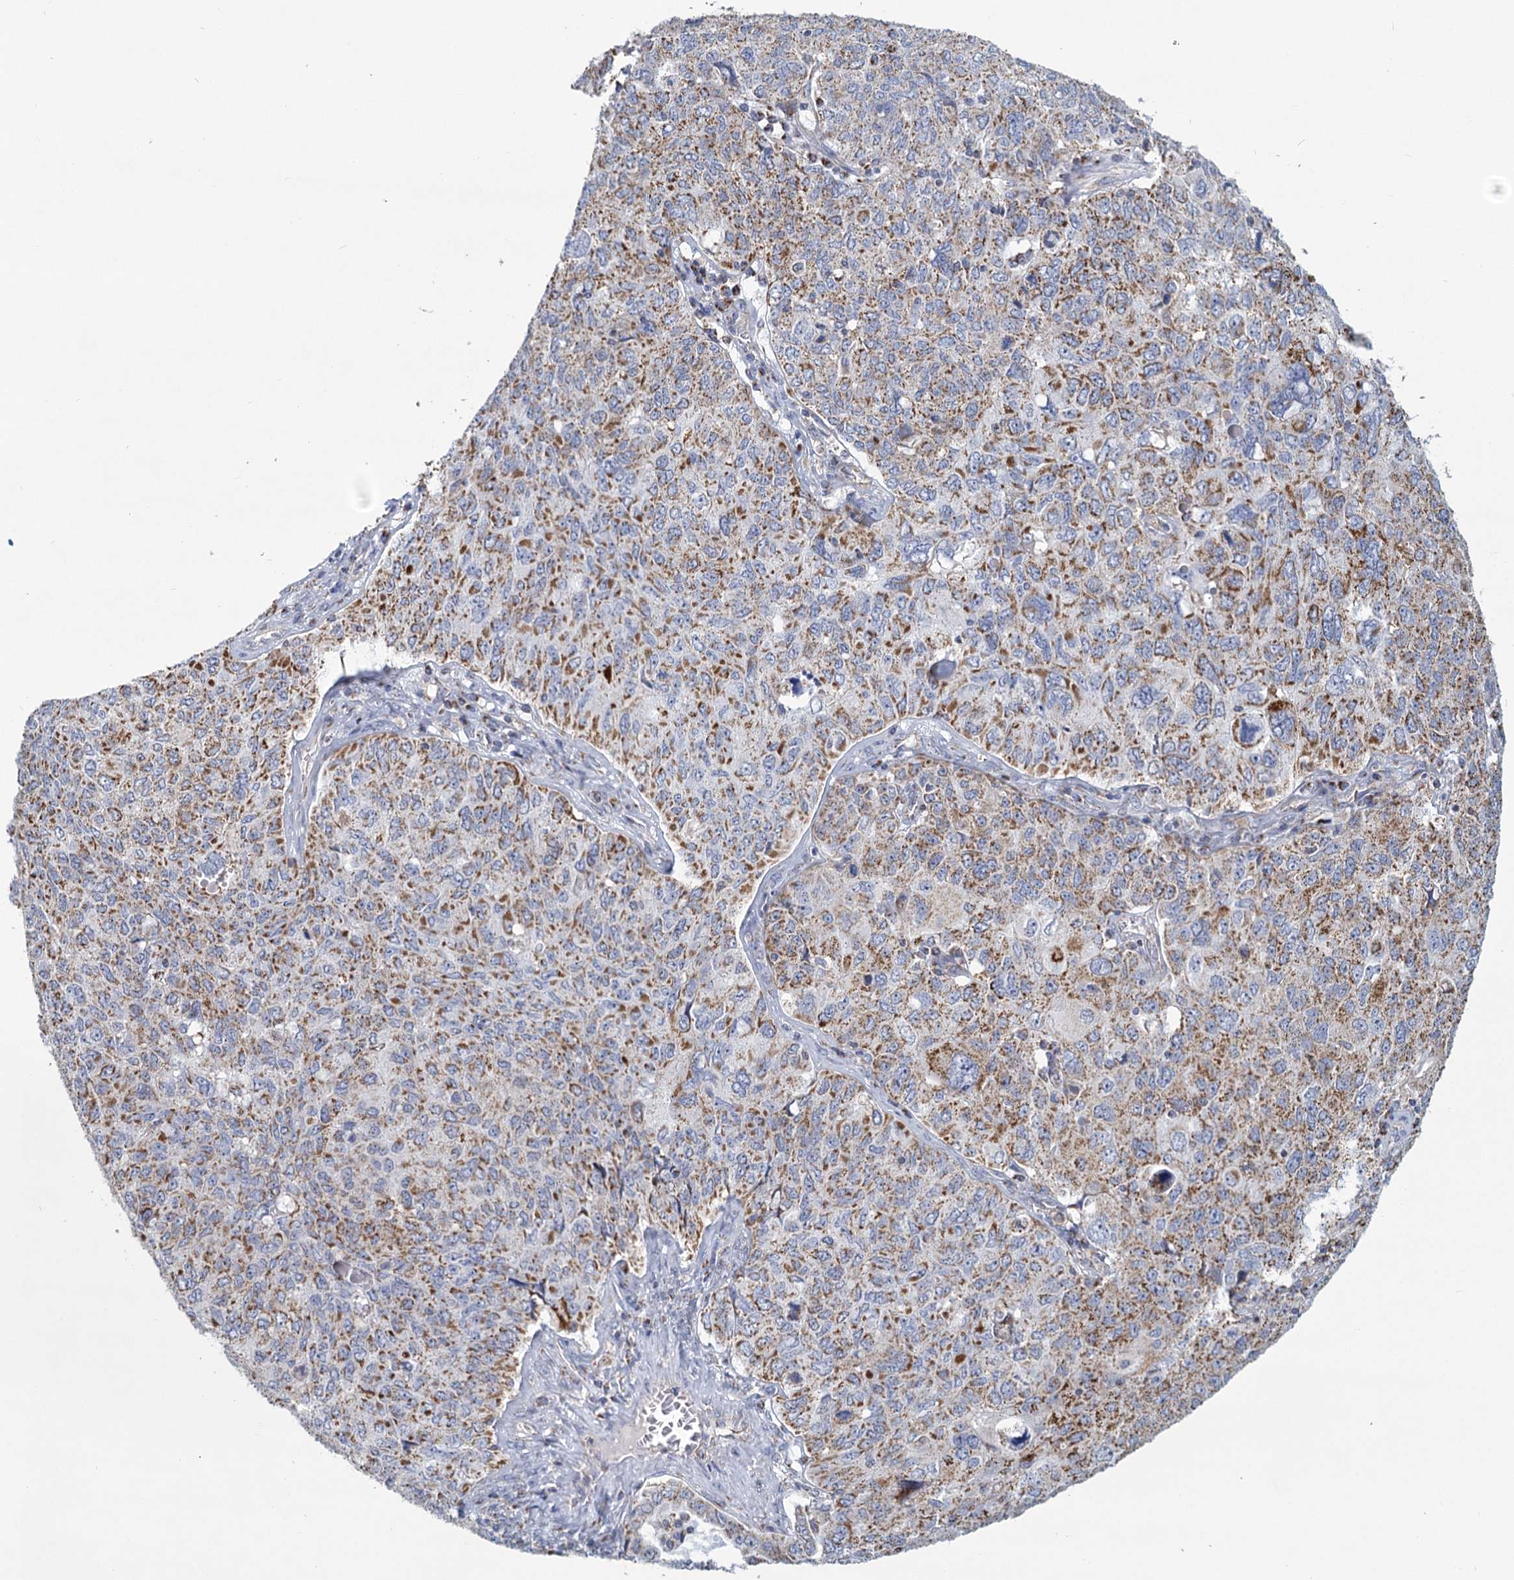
{"staining": {"intensity": "moderate", "quantity": ">75%", "location": "cytoplasmic/membranous"}, "tissue": "ovarian cancer", "cell_type": "Tumor cells", "image_type": "cancer", "snomed": [{"axis": "morphology", "description": "Carcinoma, endometroid"}, {"axis": "topography", "description": "Ovary"}], "caption": "Moderate cytoplasmic/membranous staining is appreciated in about >75% of tumor cells in ovarian cancer. (Stains: DAB in brown, nuclei in blue, Microscopy: brightfield microscopy at high magnification).", "gene": "NDUFC2", "patient": {"sex": "female", "age": 62}}